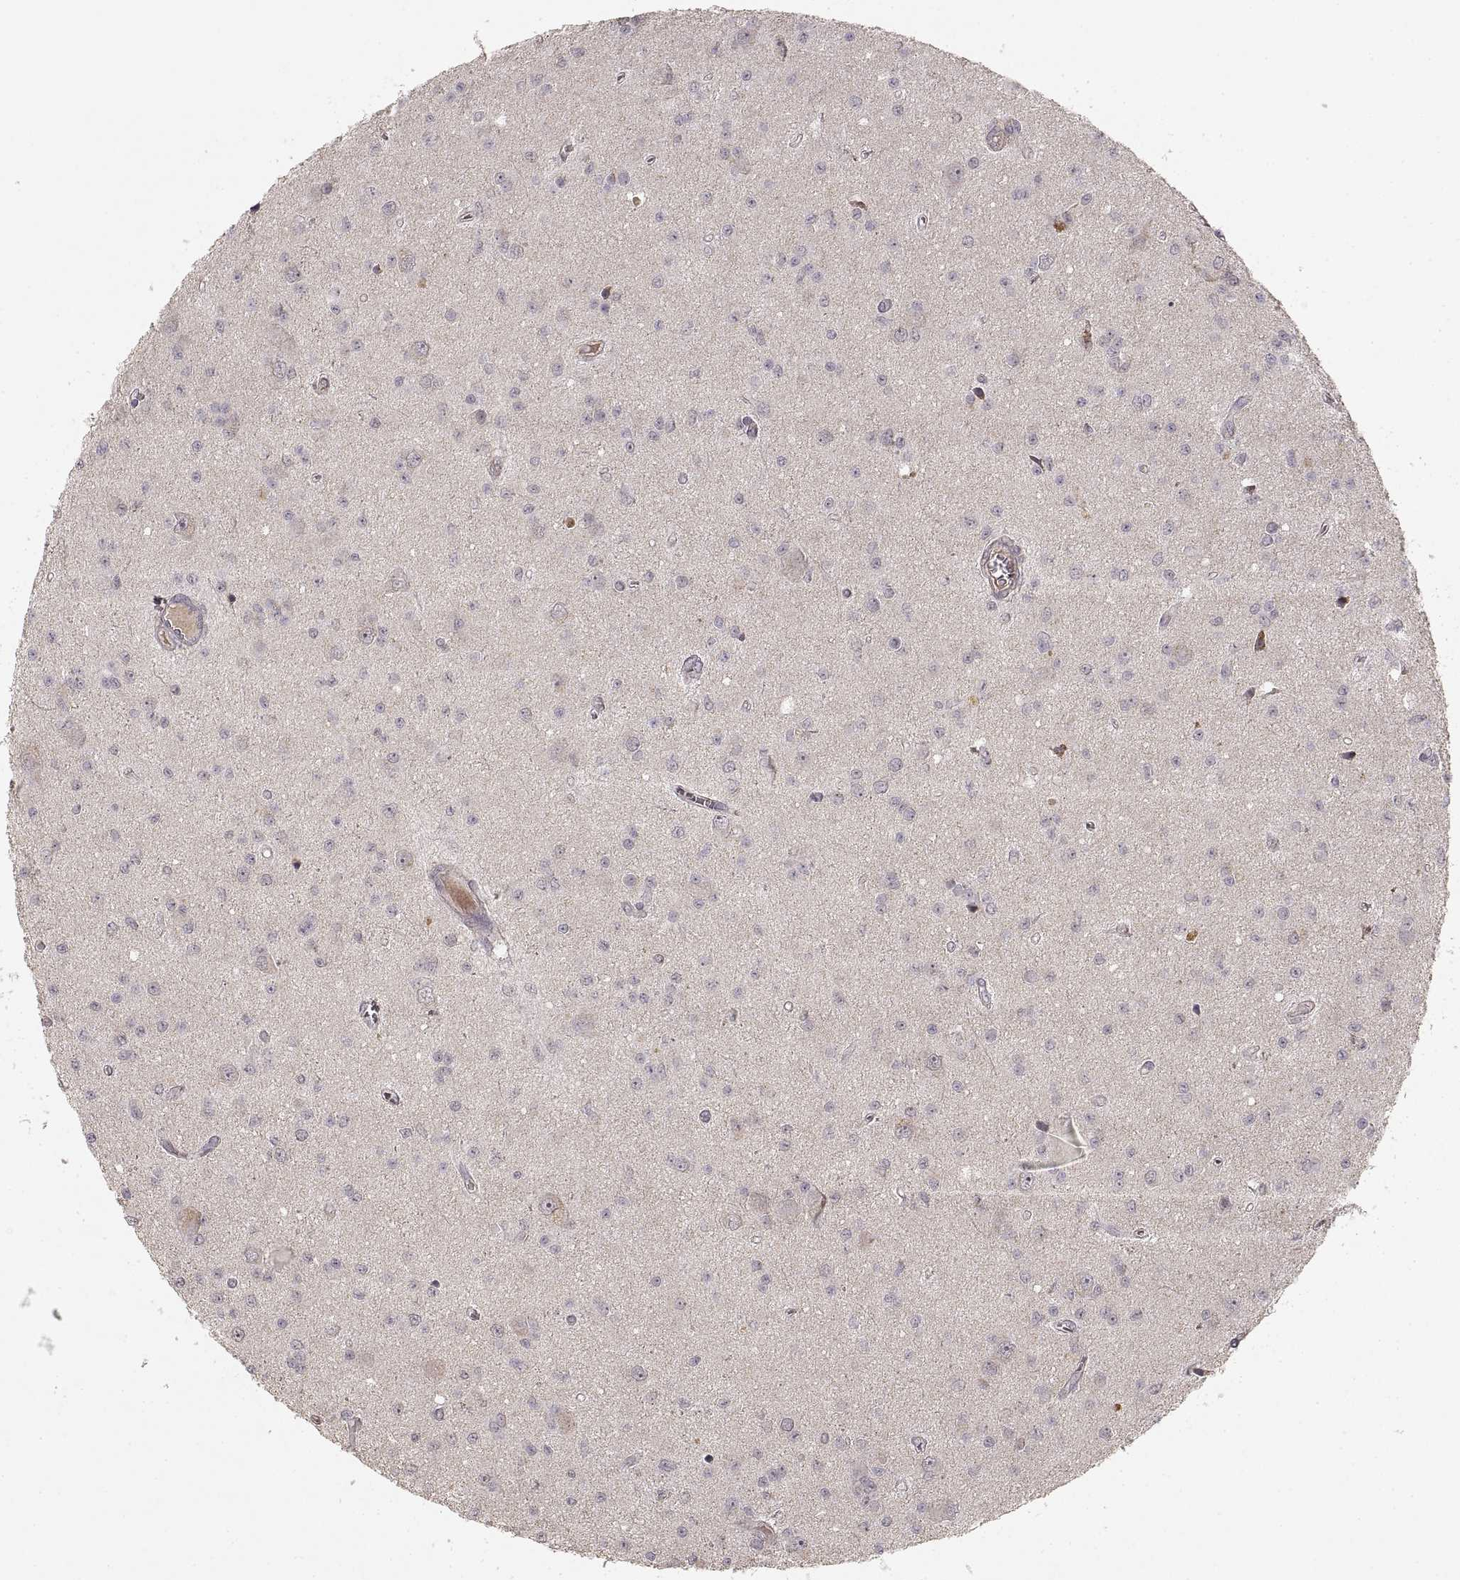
{"staining": {"intensity": "negative", "quantity": "none", "location": "none"}, "tissue": "glioma", "cell_type": "Tumor cells", "image_type": "cancer", "snomed": [{"axis": "morphology", "description": "Glioma, malignant, Low grade"}, {"axis": "topography", "description": "Brain"}], "caption": "This is a histopathology image of immunohistochemistry staining of glioma, which shows no positivity in tumor cells.", "gene": "LAMC2", "patient": {"sex": "female", "age": 45}}